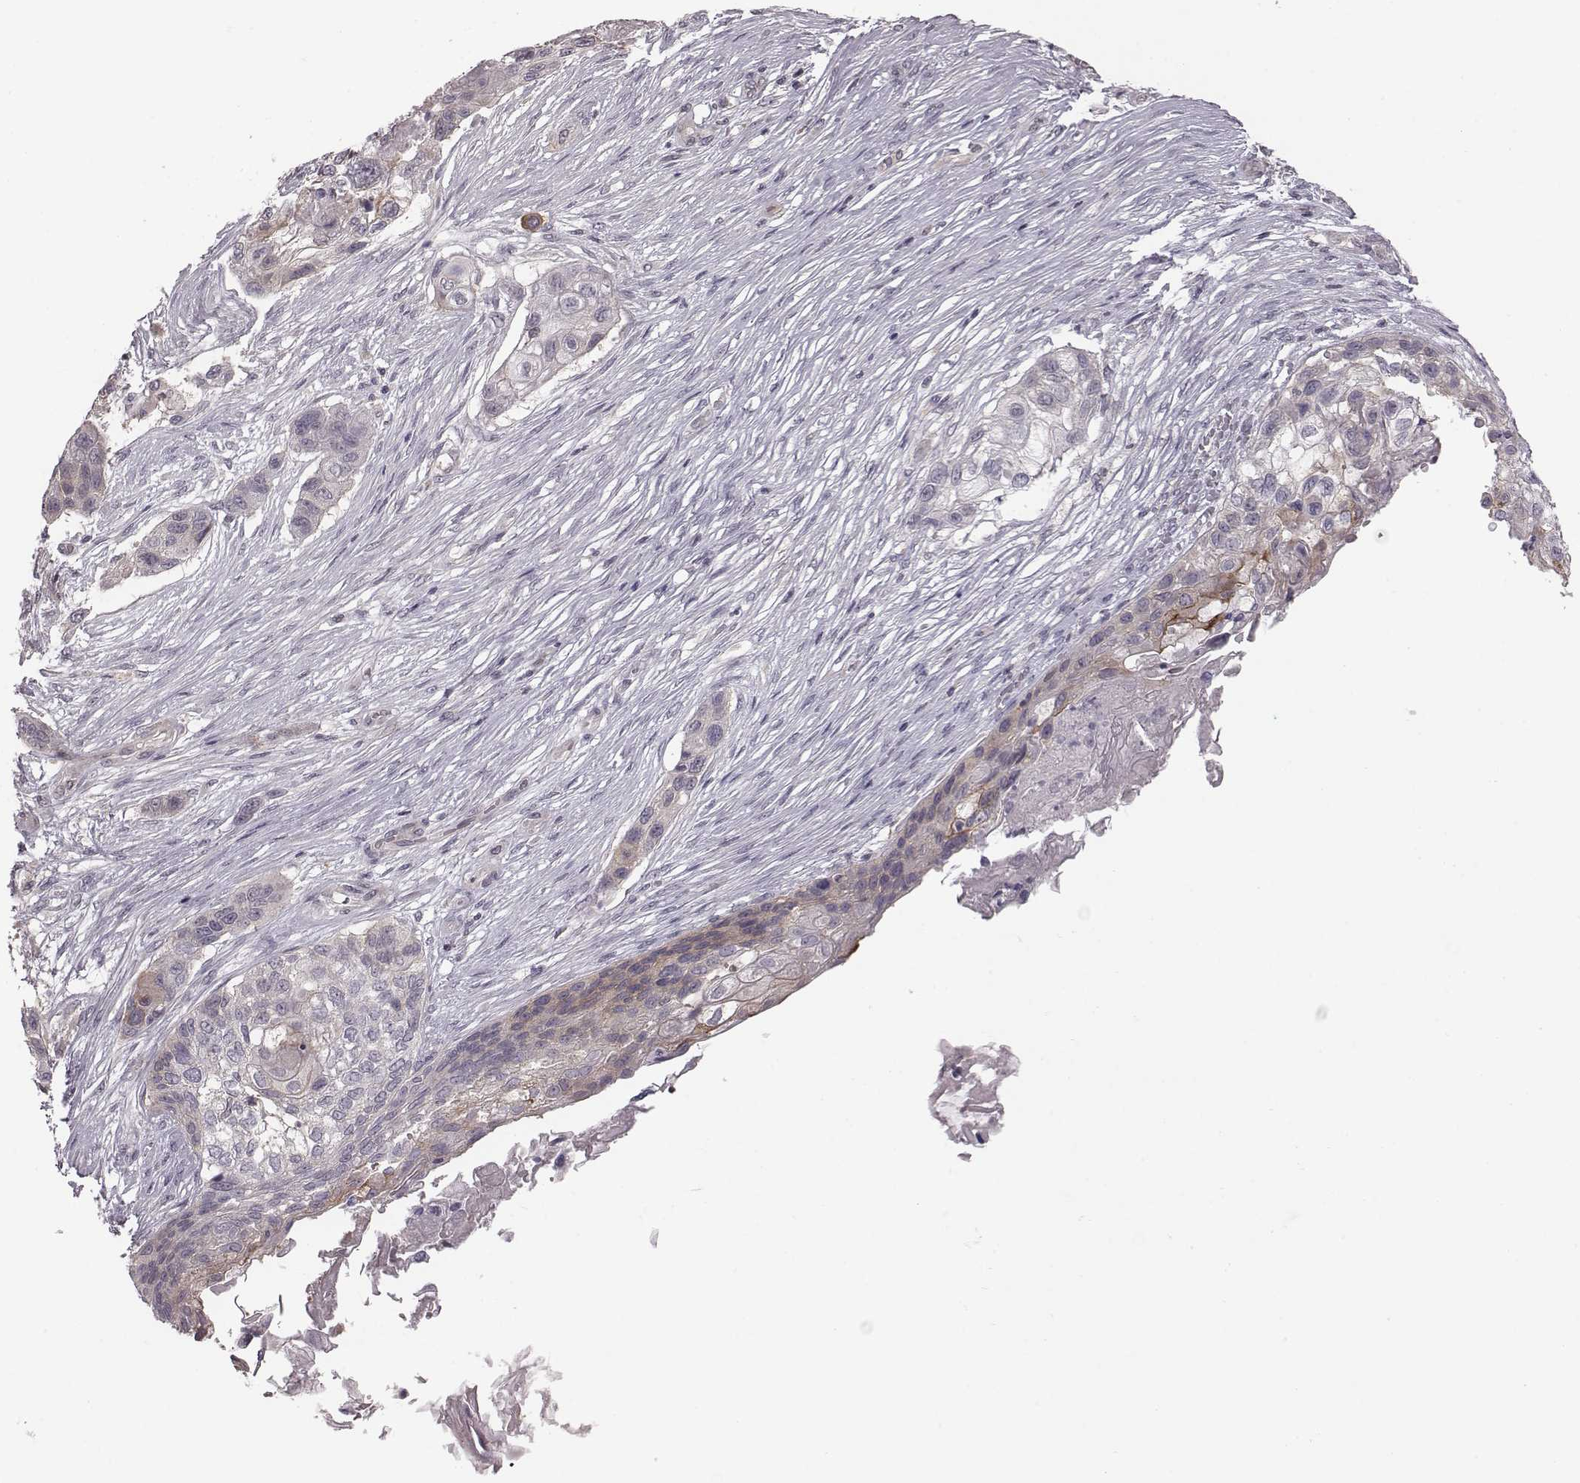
{"staining": {"intensity": "moderate", "quantity": "<25%", "location": "cytoplasmic/membranous"}, "tissue": "lung cancer", "cell_type": "Tumor cells", "image_type": "cancer", "snomed": [{"axis": "morphology", "description": "Squamous cell carcinoma, NOS"}, {"axis": "topography", "description": "Lung"}], "caption": "High-power microscopy captured an immunohistochemistry micrograph of lung cancer, revealing moderate cytoplasmic/membranous staining in approximately <25% of tumor cells.", "gene": "BICDL1", "patient": {"sex": "male", "age": 69}}